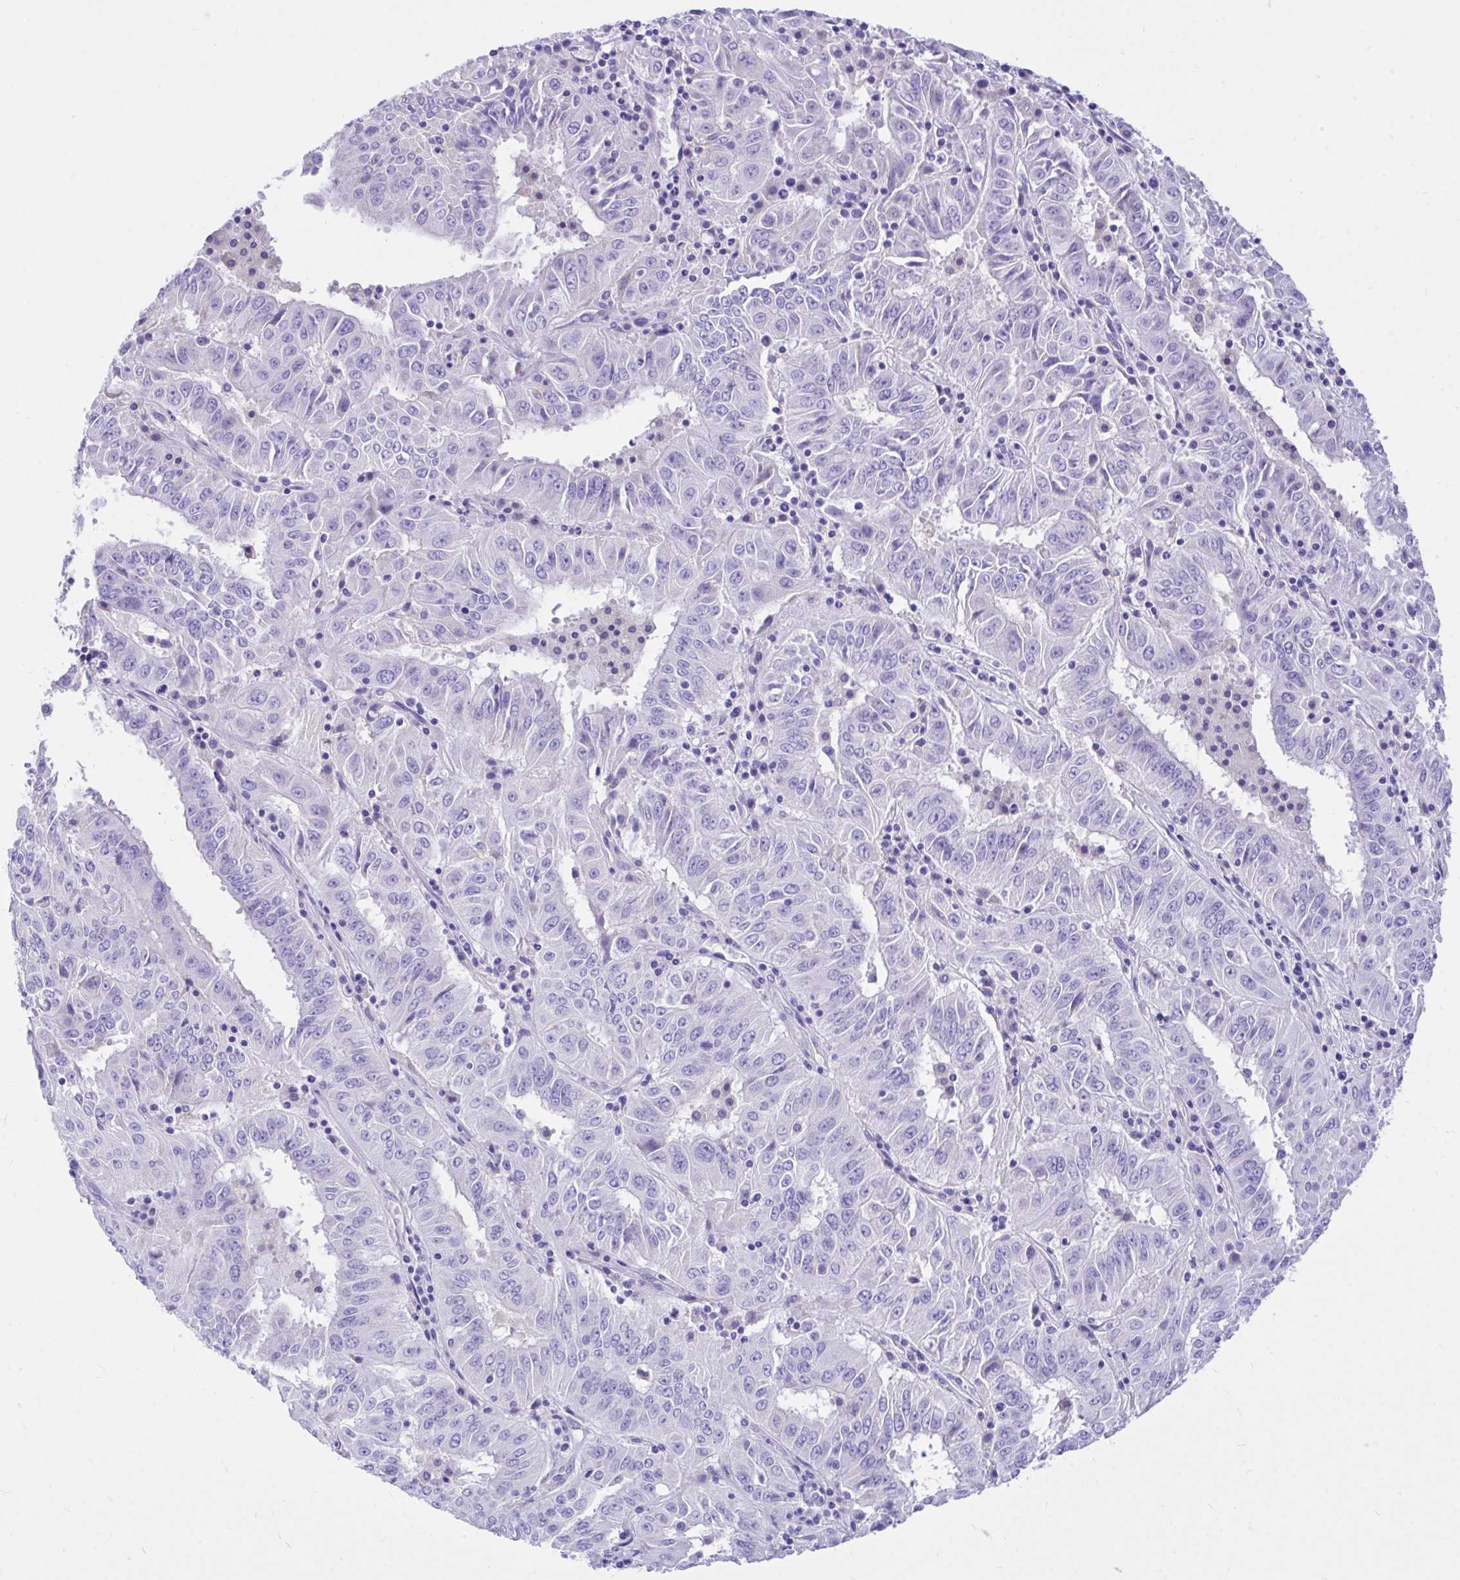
{"staining": {"intensity": "negative", "quantity": "none", "location": "none"}, "tissue": "pancreatic cancer", "cell_type": "Tumor cells", "image_type": "cancer", "snomed": [{"axis": "morphology", "description": "Adenocarcinoma, NOS"}, {"axis": "topography", "description": "Pancreas"}], "caption": "Immunohistochemical staining of human pancreatic adenocarcinoma exhibits no significant positivity in tumor cells. (Stains: DAB immunohistochemistry (IHC) with hematoxylin counter stain, Microscopy: brightfield microscopy at high magnification).", "gene": "MON1A", "patient": {"sex": "male", "age": 63}}